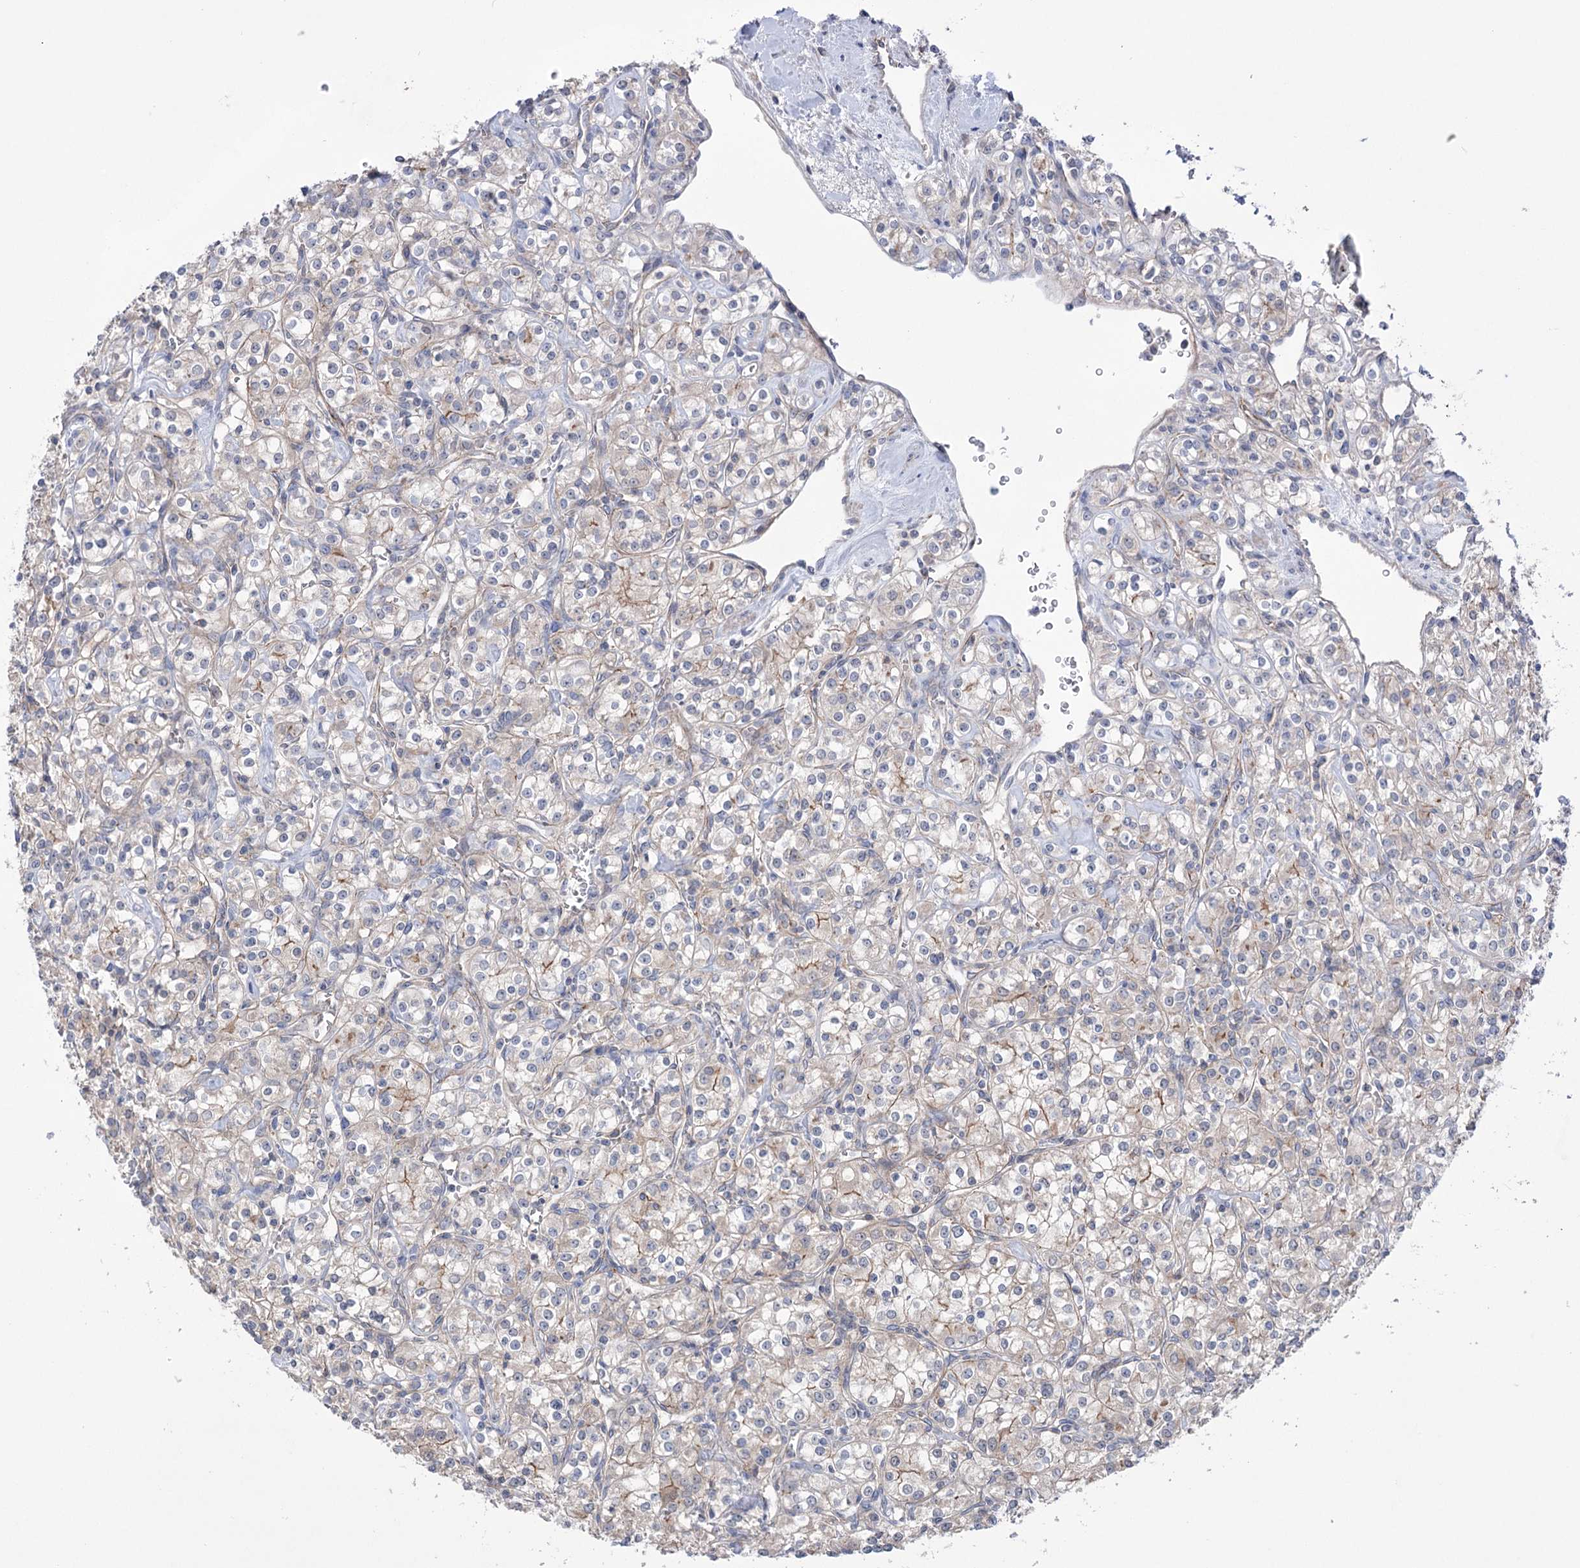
{"staining": {"intensity": "negative", "quantity": "none", "location": "none"}, "tissue": "renal cancer", "cell_type": "Tumor cells", "image_type": "cancer", "snomed": [{"axis": "morphology", "description": "Adenocarcinoma, NOS"}, {"axis": "topography", "description": "Kidney"}], "caption": "An image of renal adenocarcinoma stained for a protein shows no brown staining in tumor cells. (Brightfield microscopy of DAB (3,3'-diaminobenzidine) immunohistochemistry at high magnification).", "gene": "TRIM71", "patient": {"sex": "male", "age": 77}}